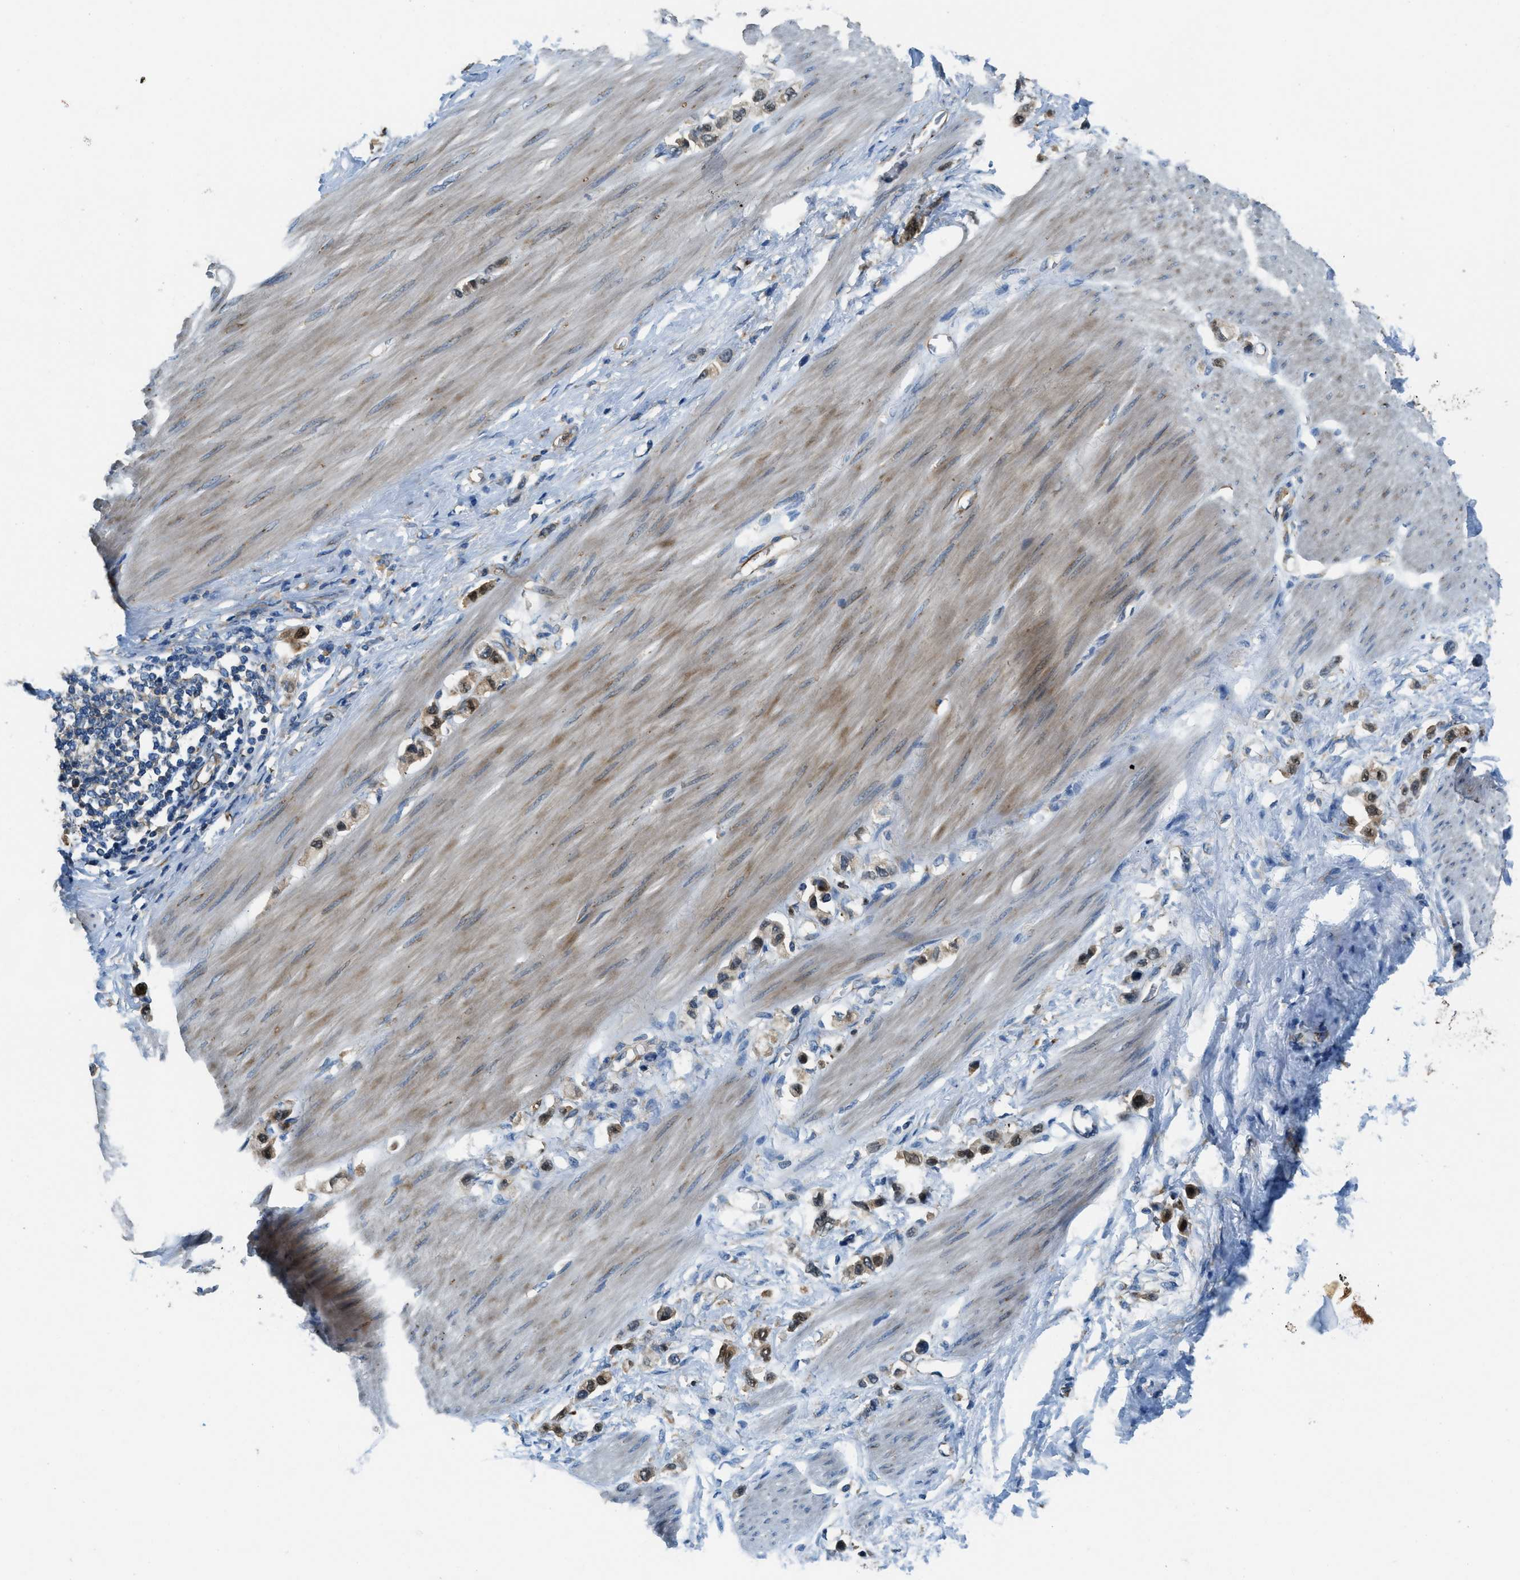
{"staining": {"intensity": "strong", "quantity": "25%-75%", "location": "cytoplasmic/membranous,nuclear"}, "tissue": "stomach cancer", "cell_type": "Tumor cells", "image_type": "cancer", "snomed": [{"axis": "morphology", "description": "Adenocarcinoma, NOS"}, {"axis": "topography", "description": "Stomach"}], "caption": "The histopathology image reveals a brown stain indicating the presence of a protein in the cytoplasmic/membranous and nuclear of tumor cells in stomach cancer. (DAB (3,3'-diaminobenzidine) IHC, brown staining for protein, blue staining for nuclei).", "gene": "GIMAP8", "patient": {"sex": "female", "age": 65}}